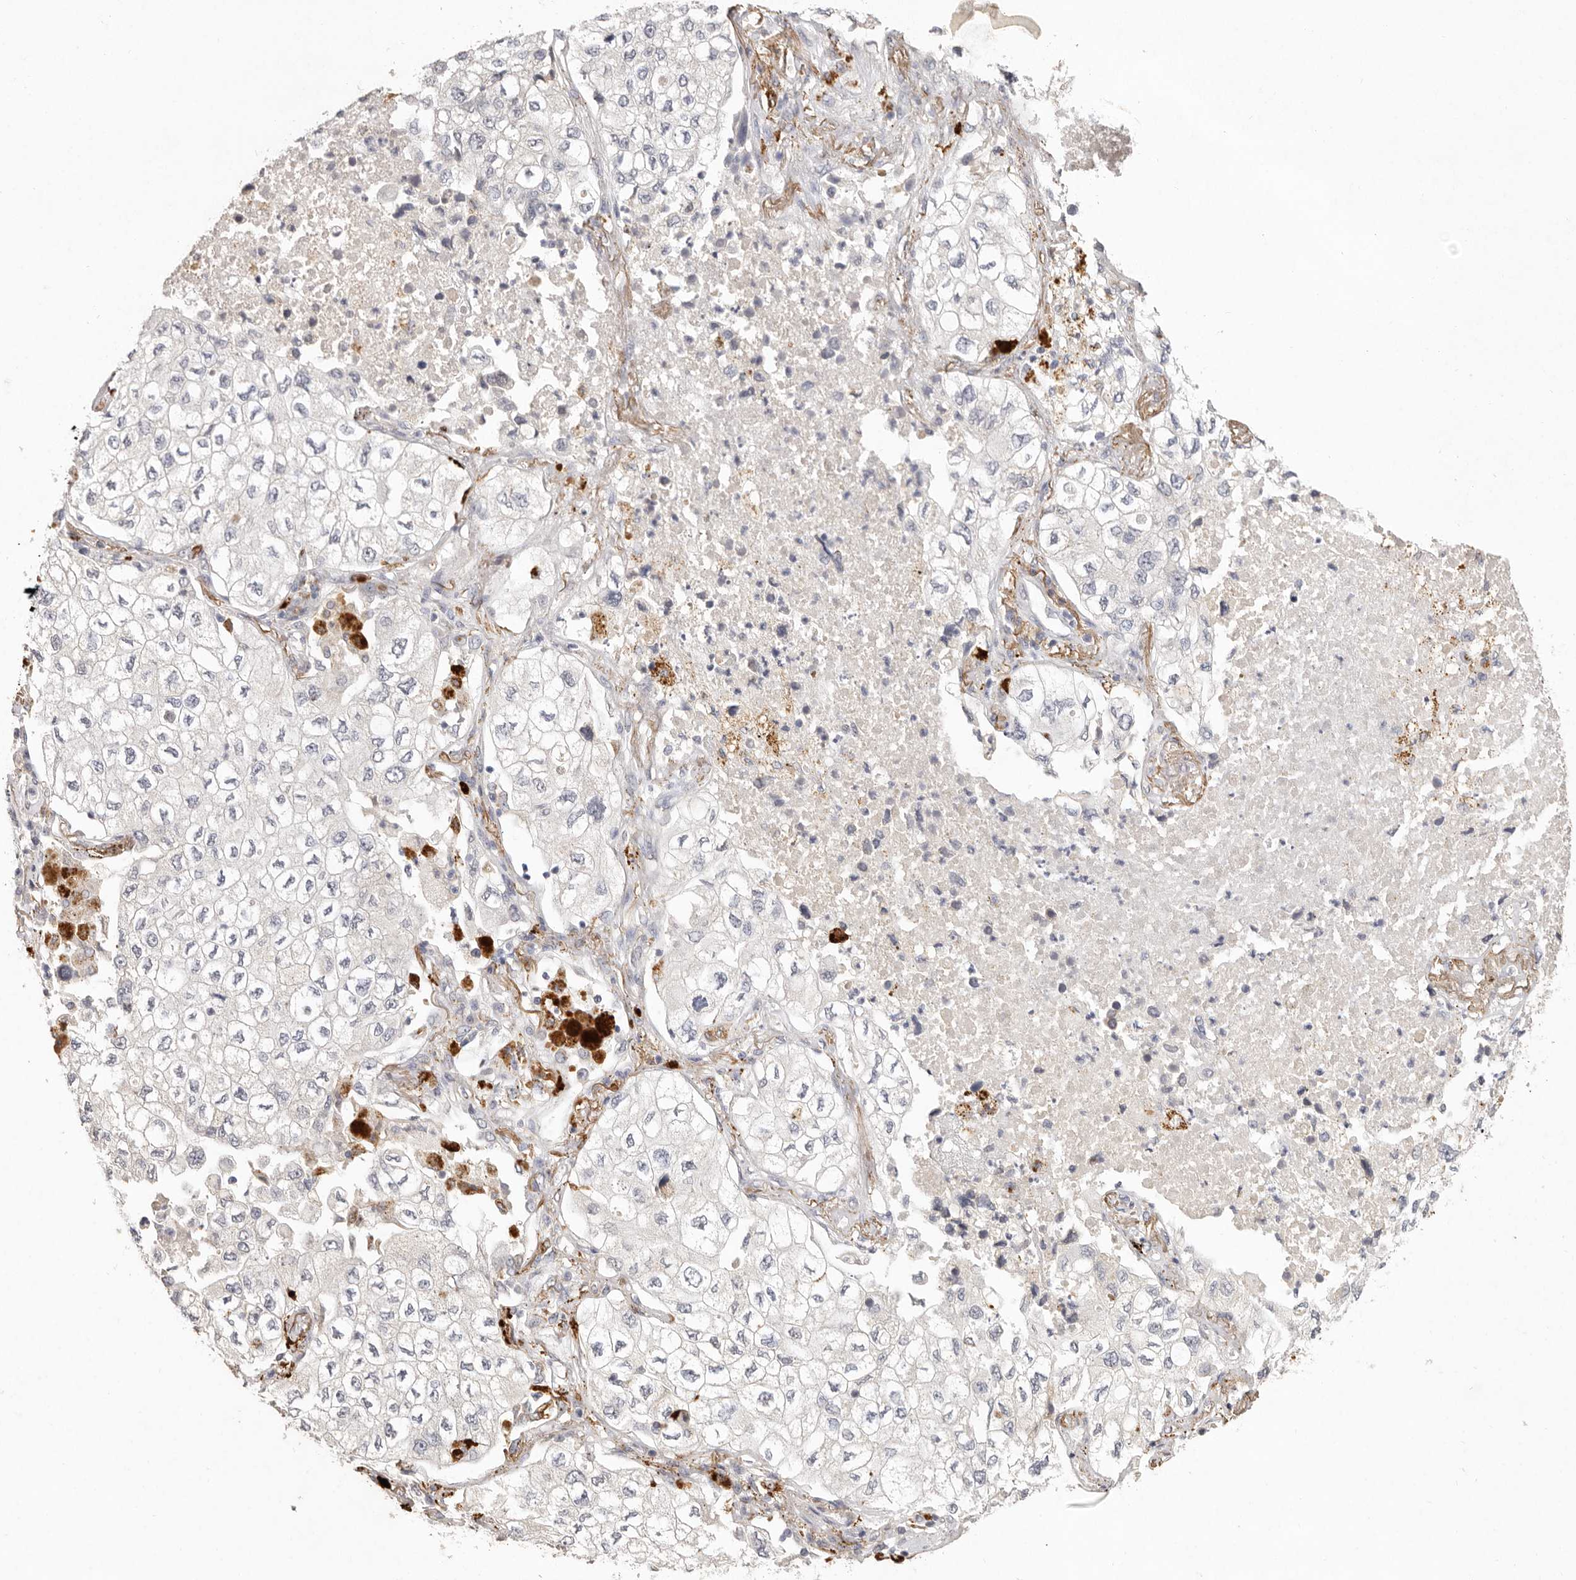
{"staining": {"intensity": "negative", "quantity": "none", "location": "none"}, "tissue": "lung cancer", "cell_type": "Tumor cells", "image_type": "cancer", "snomed": [{"axis": "morphology", "description": "Adenocarcinoma, NOS"}, {"axis": "topography", "description": "Lung"}], "caption": "Lung cancer (adenocarcinoma) was stained to show a protein in brown. There is no significant positivity in tumor cells. (DAB immunohistochemistry (IHC) with hematoxylin counter stain).", "gene": "FAM185A", "patient": {"sex": "male", "age": 63}}